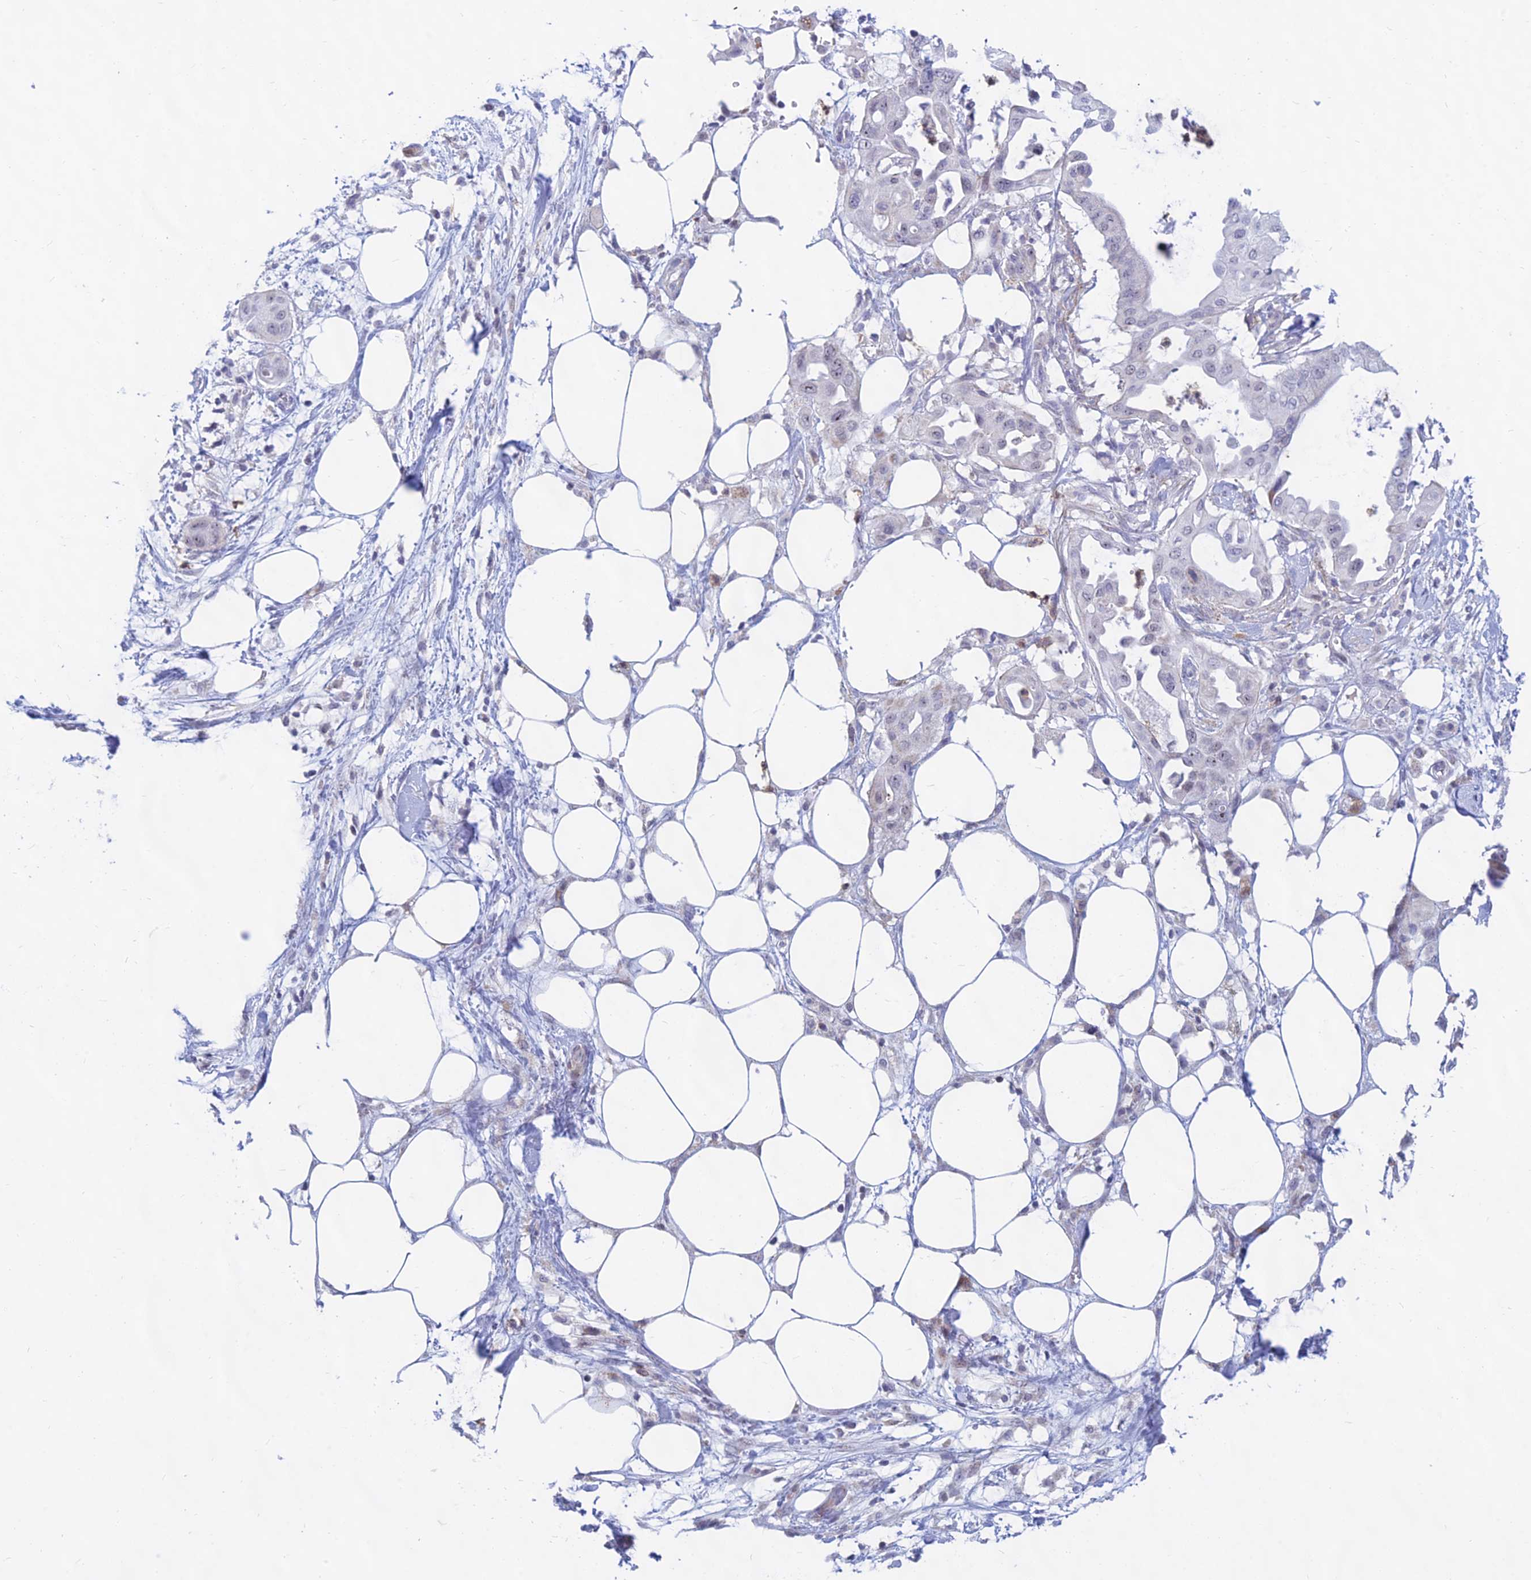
{"staining": {"intensity": "negative", "quantity": "none", "location": "none"}, "tissue": "pancreatic cancer", "cell_type": "Tumor cells", "image_type": "cancer", "snomed": [{"axis": "morphology", "description": "Adenocarcinoma, NOS"}, {"axis": "topography", "description": "Pancreas"}], "caption": "High power microscopy image of an immunohistochemistry photomicrograph of adenocarcinoma (pancreatic), revealing no significant staining in tumor cells.", "gene": "KRR1", "patient": {"sex": "male", "age": 68}}